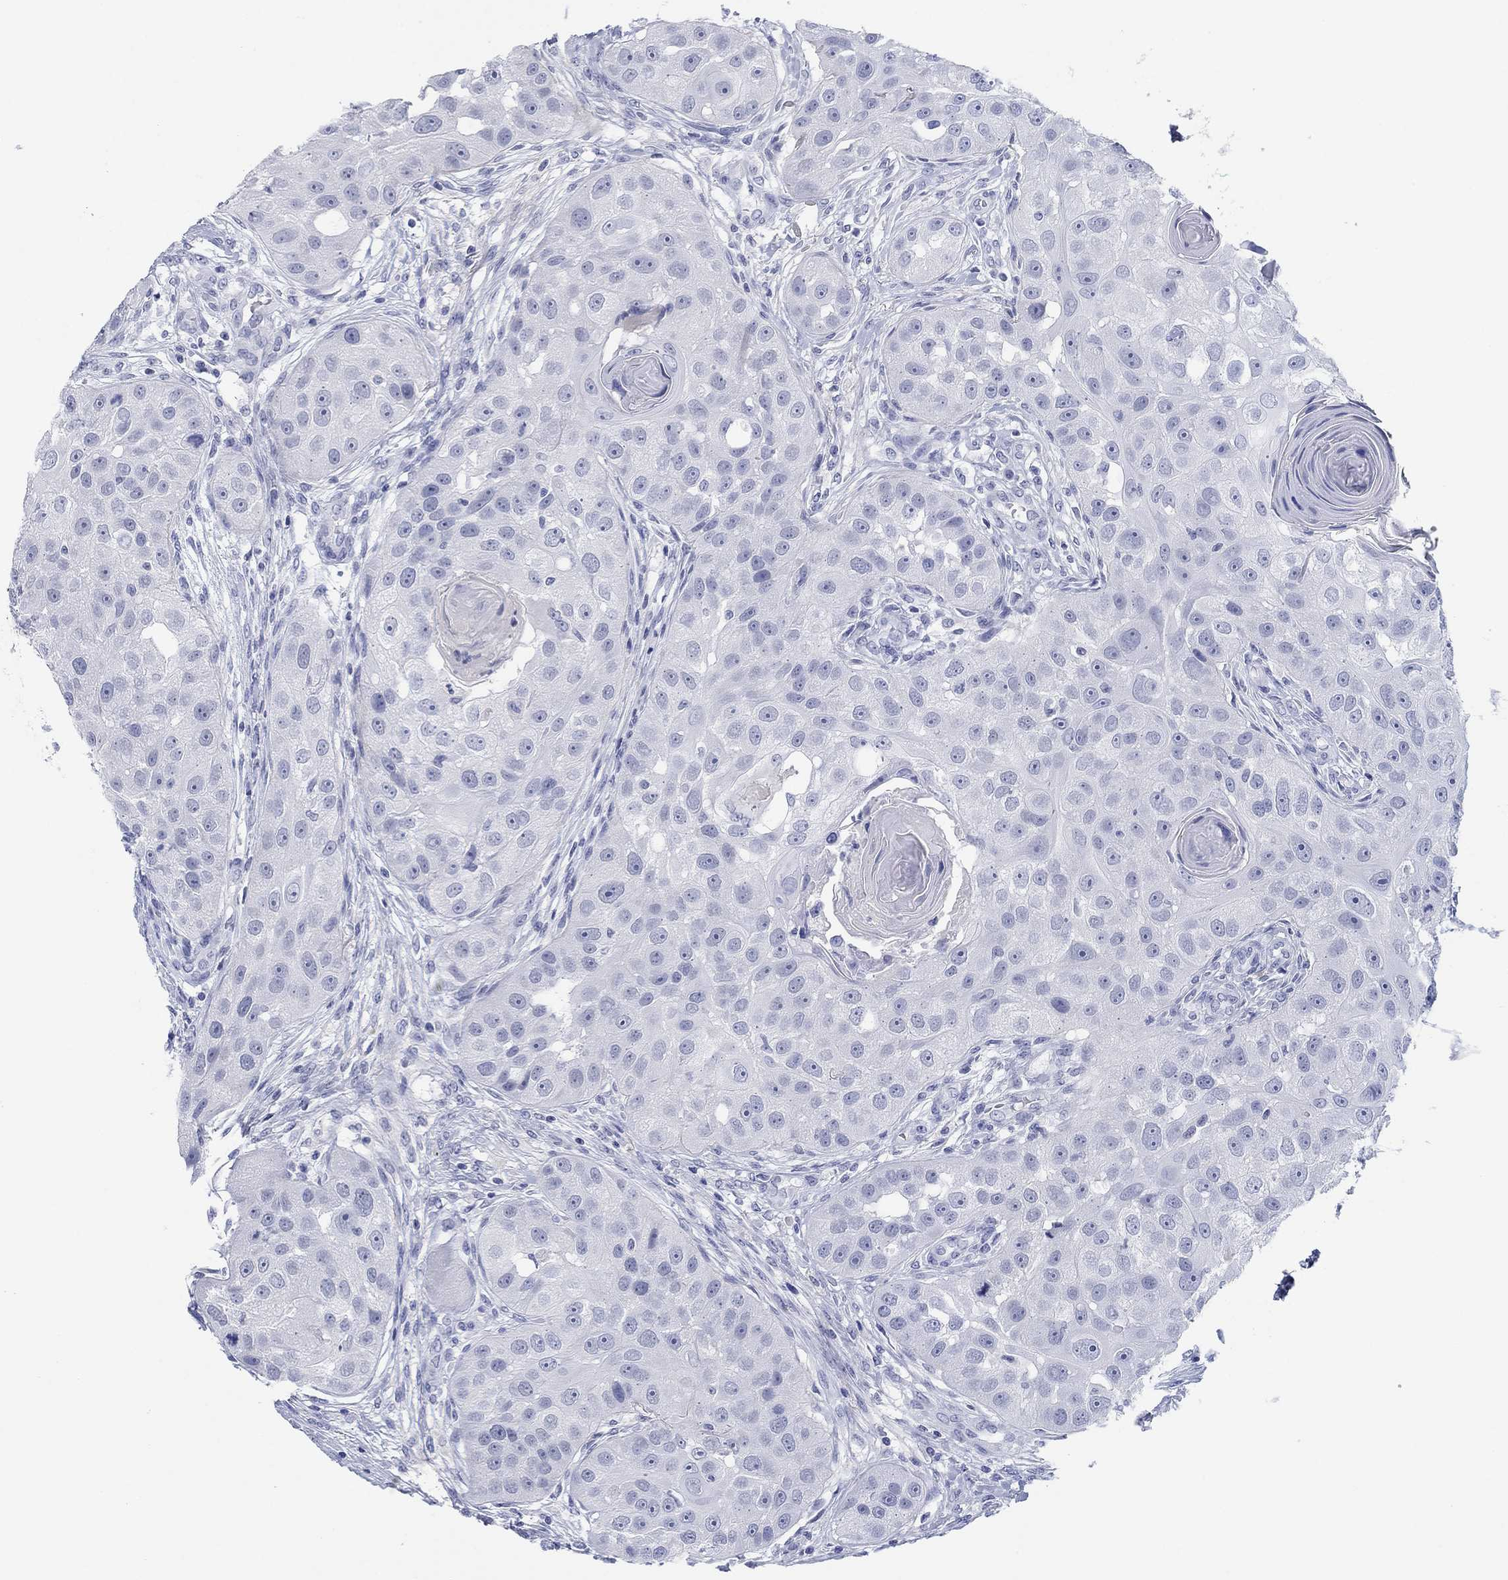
{"staining": {"intensity": "negative", "quantity": "none", "location": "none"}, "tissue": "head and neck cancer", "cell_type": "Tumor cells", "image_type": "cancer", "snomed": [{"axis": "morphology", "description": "Normal tissue, NOS"}, {"axis": "morphology", "description": "Squamous cell carcinoma, NOS"}, {"axis": "topography", "description": "Skeletal muscle"}, {"axis": "topography", "description": "Head-Neck"}], "caption": "Head and neck cancer was stained to show a protein in brown. There is no significant expression in tumor cells.", "gene": "PDYN", "patient": {"sex": "male", "age": 51}}